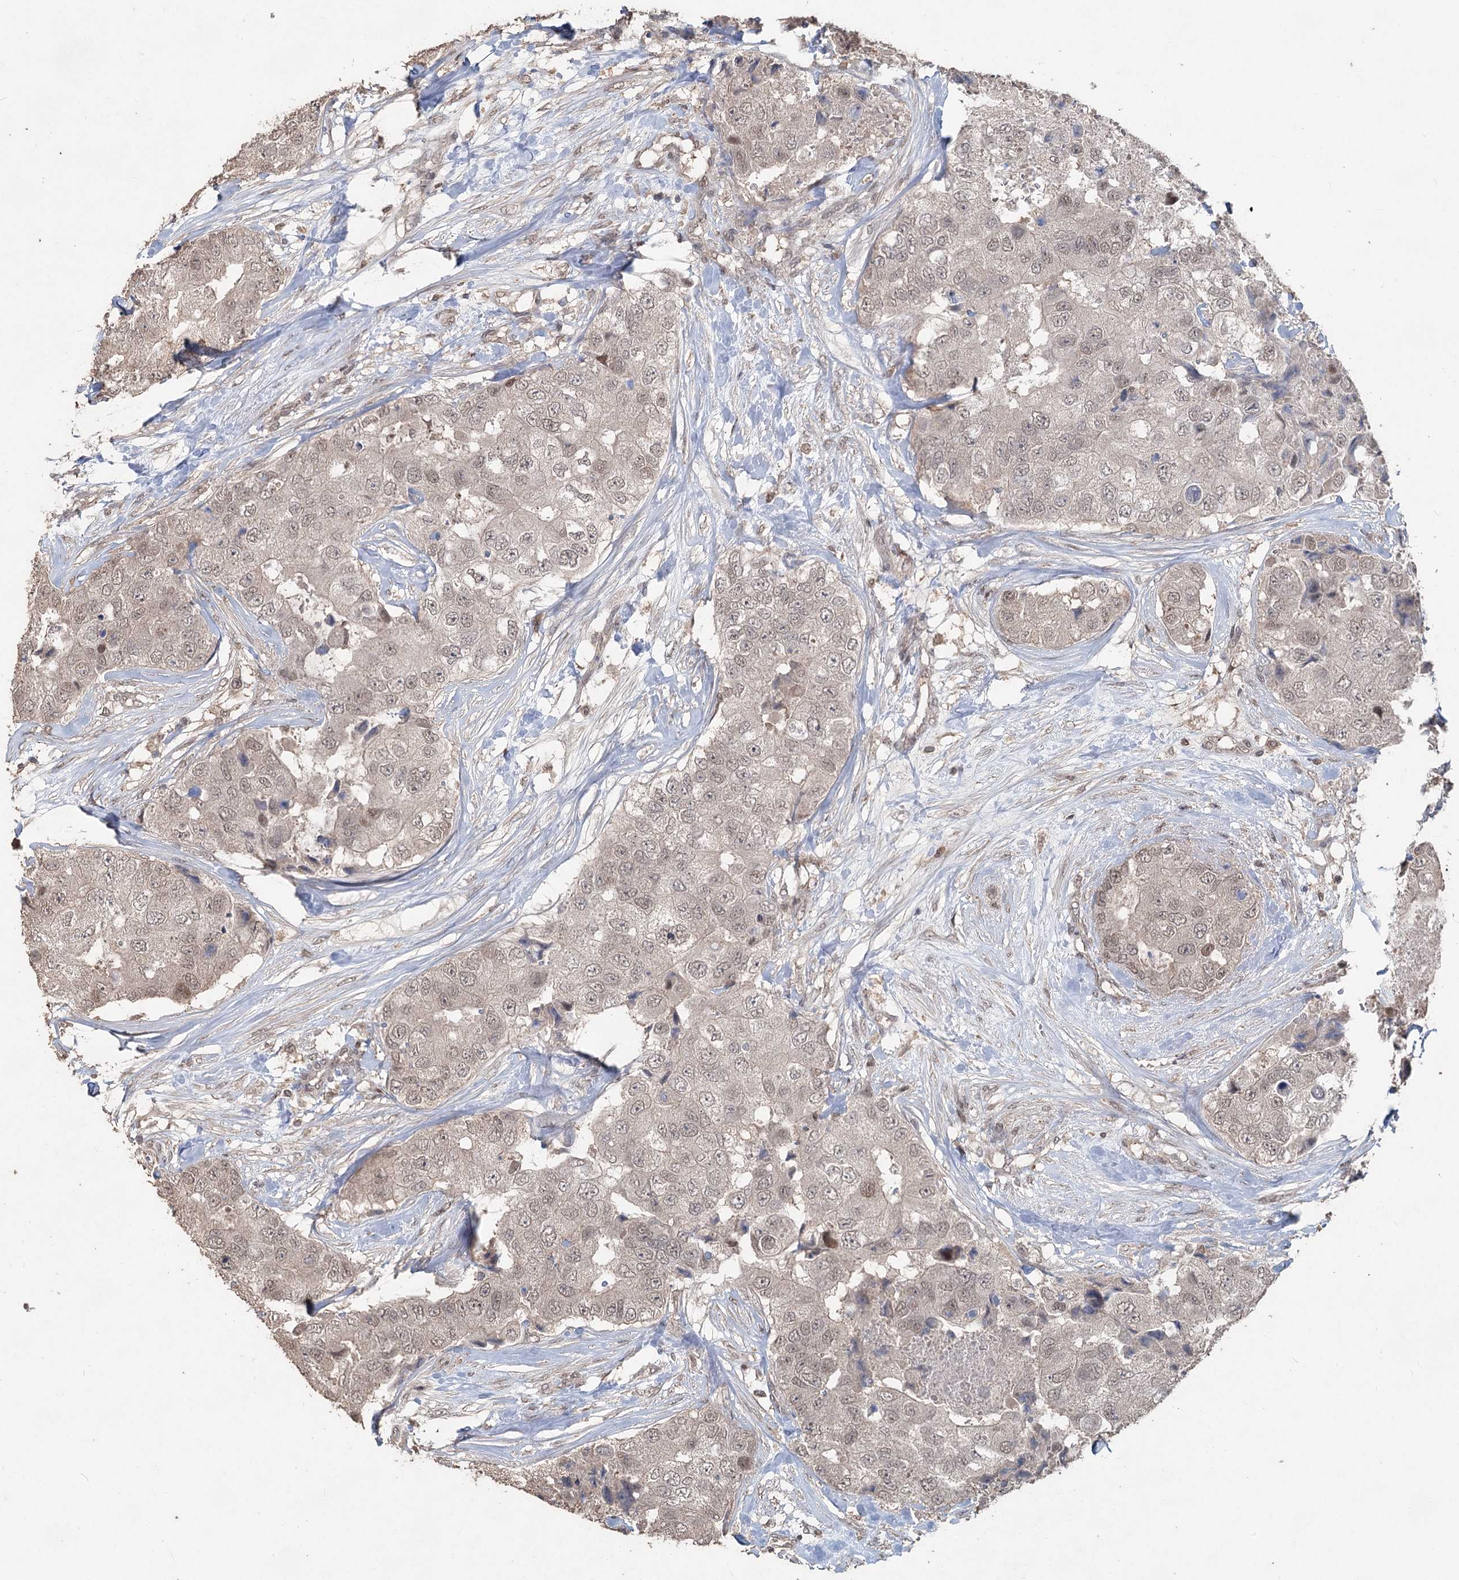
{"staining": {"intensity": "weak", "quantity": "25%-75%", "location": "nuclear"}, "tissue": "breast cancer", "cell_type": "Tumor cells", "image_type": "cancer", "snomed": [{"axis": "morphology", "description": "Duct carcinoma"}, {"axis": "topography", "description": "Breast"}], "caption": "Breast cancer (infiltrating ductal carcinoma) stained with DAB (3,3'-diaminobenzidine) IHC shows low levels of weak nuclear staining in approximately 25%-75% of tumor cells. (DAB IHC with brightfield microscopy, high magnification).", "gene": "FBXO7", "patient": {"sex": "female", "age": 62}}